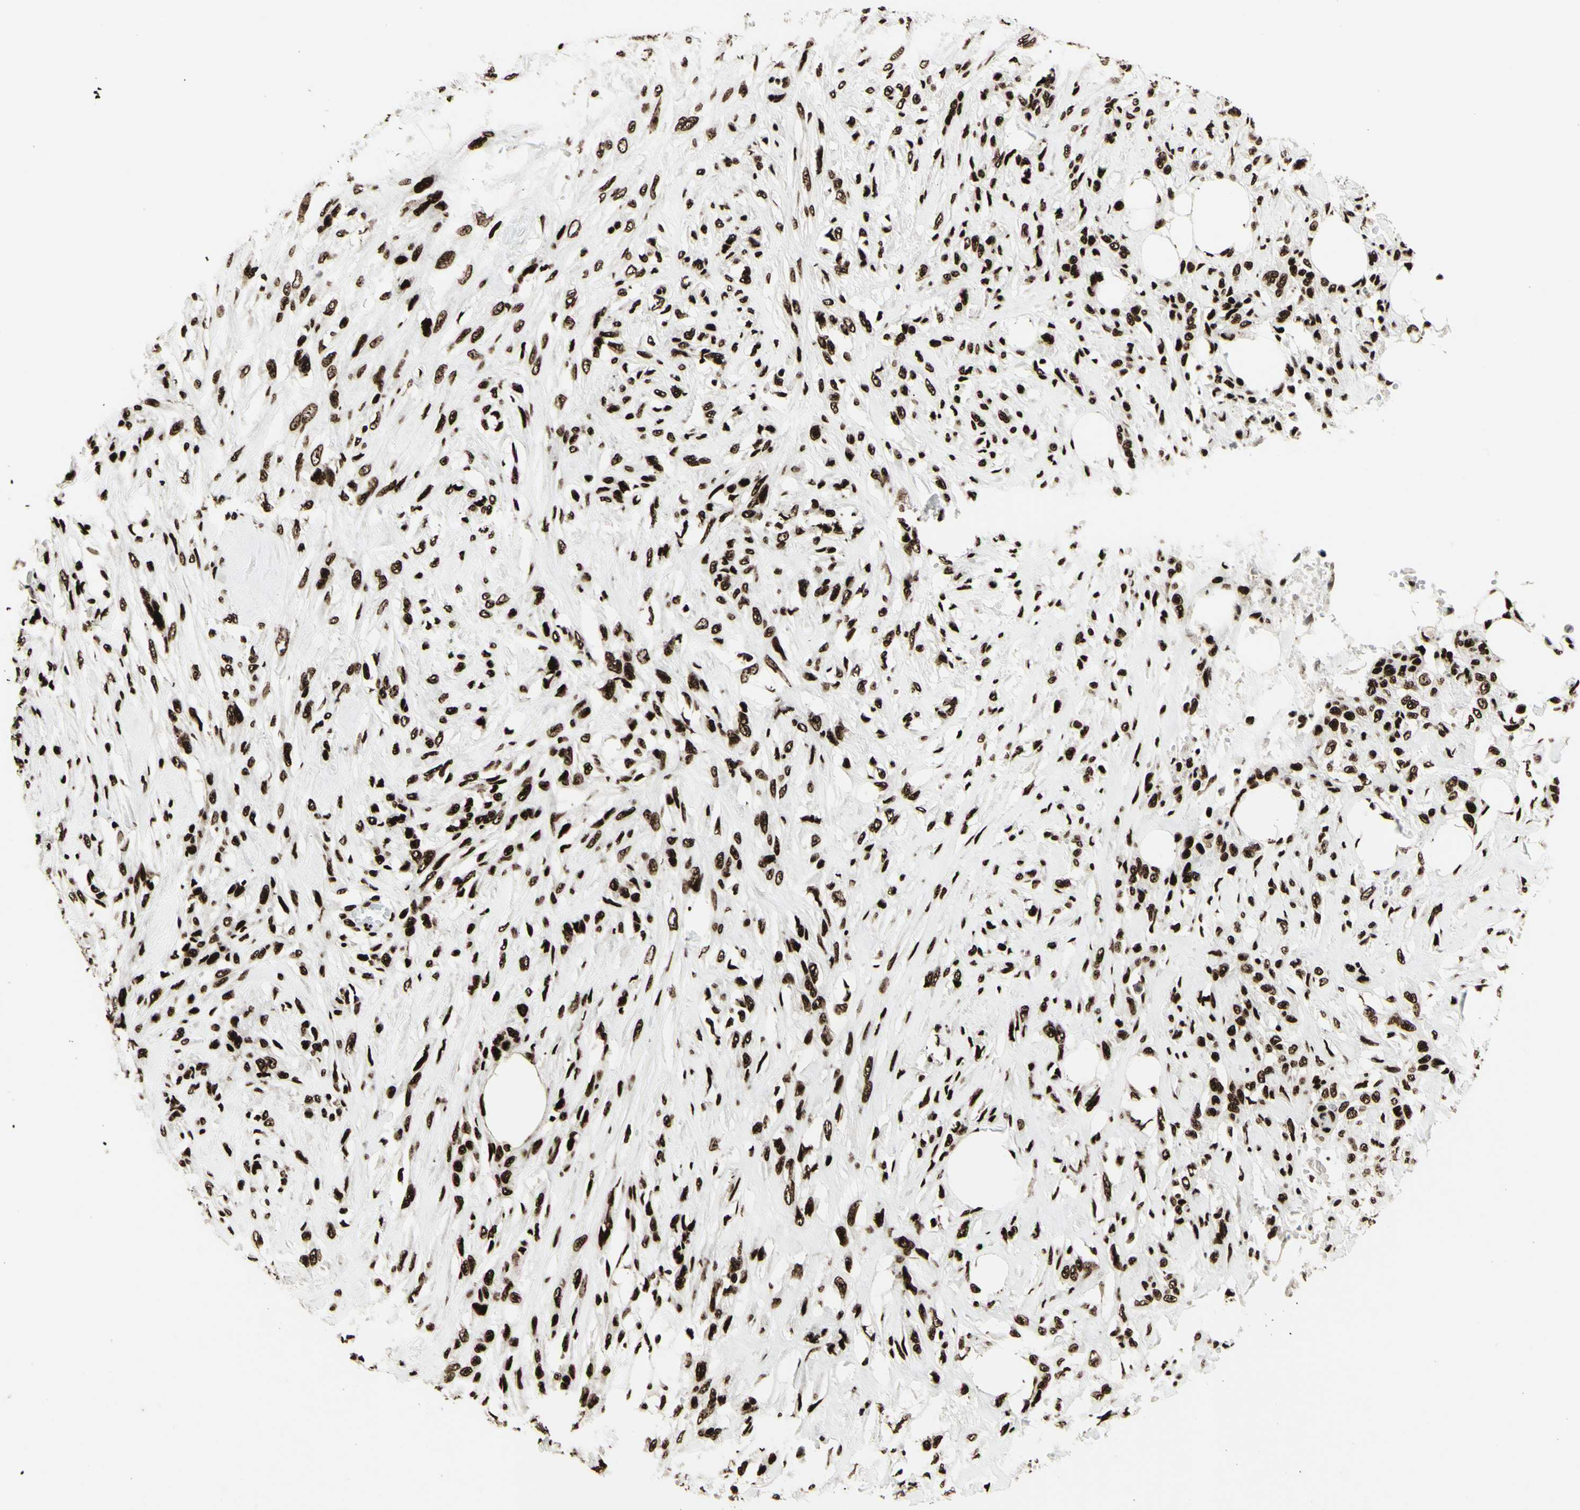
{"staining": {"intensity": "strong", "quantity": ">75%", "location": "nuclear"}, "tissue": "skin cancer", "cell_type": "Tumor cells", "image_type": "cancer", "snomed": [{"axis": "morphology", "description": "Squamous cell carcinoma, NOS"}, {"axis": "topography", "description": "Skin"}], "caption": "Protein expression analysis of human squamous cell carcinoma (skin) reveals strong nuclear expression in approximately >75% of tumor cells.", "gene": "U2AF2", "patient": {"sex": "female", "age": 59}}